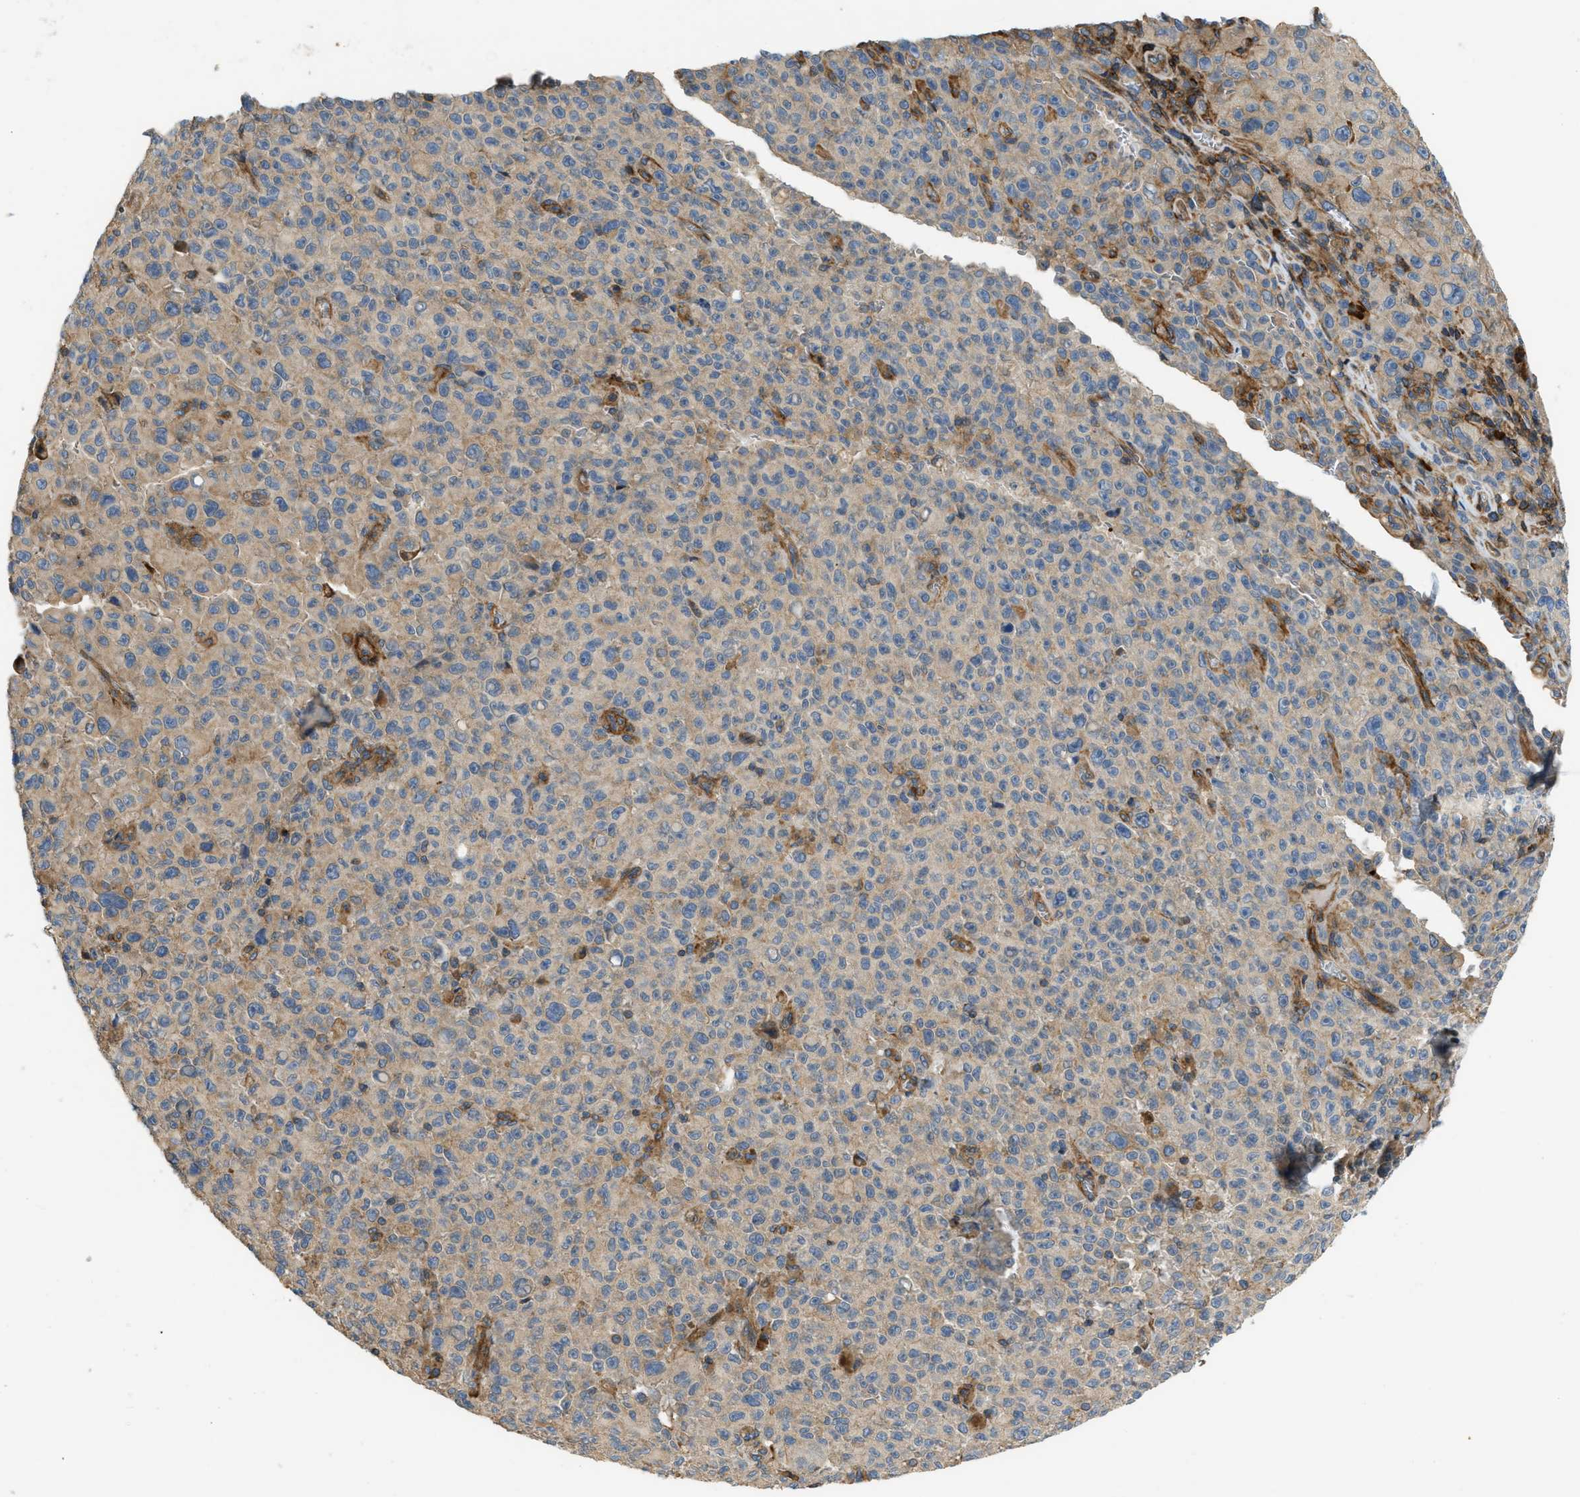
{"staining": {"intensity": "weak", "quantity": ">75%", "location": "cytoplasmic/membranous"}, "tissue": "melanoma", "cell_type": "Tumor cells", "image_type": "cancer", "snomed": [{"axis": "morphology", "description": "Malignant melanoma, NOS"}, {"axis": "topography", "description": "Skin"}], "caption": "Protein staining of malignant melanoma tissue reveals weak cytoplasmic/membranous staining in approximately >75% of tumor cells.", "gene": "BTN3A2", "patient": {"sex": "female", "age": 82}}